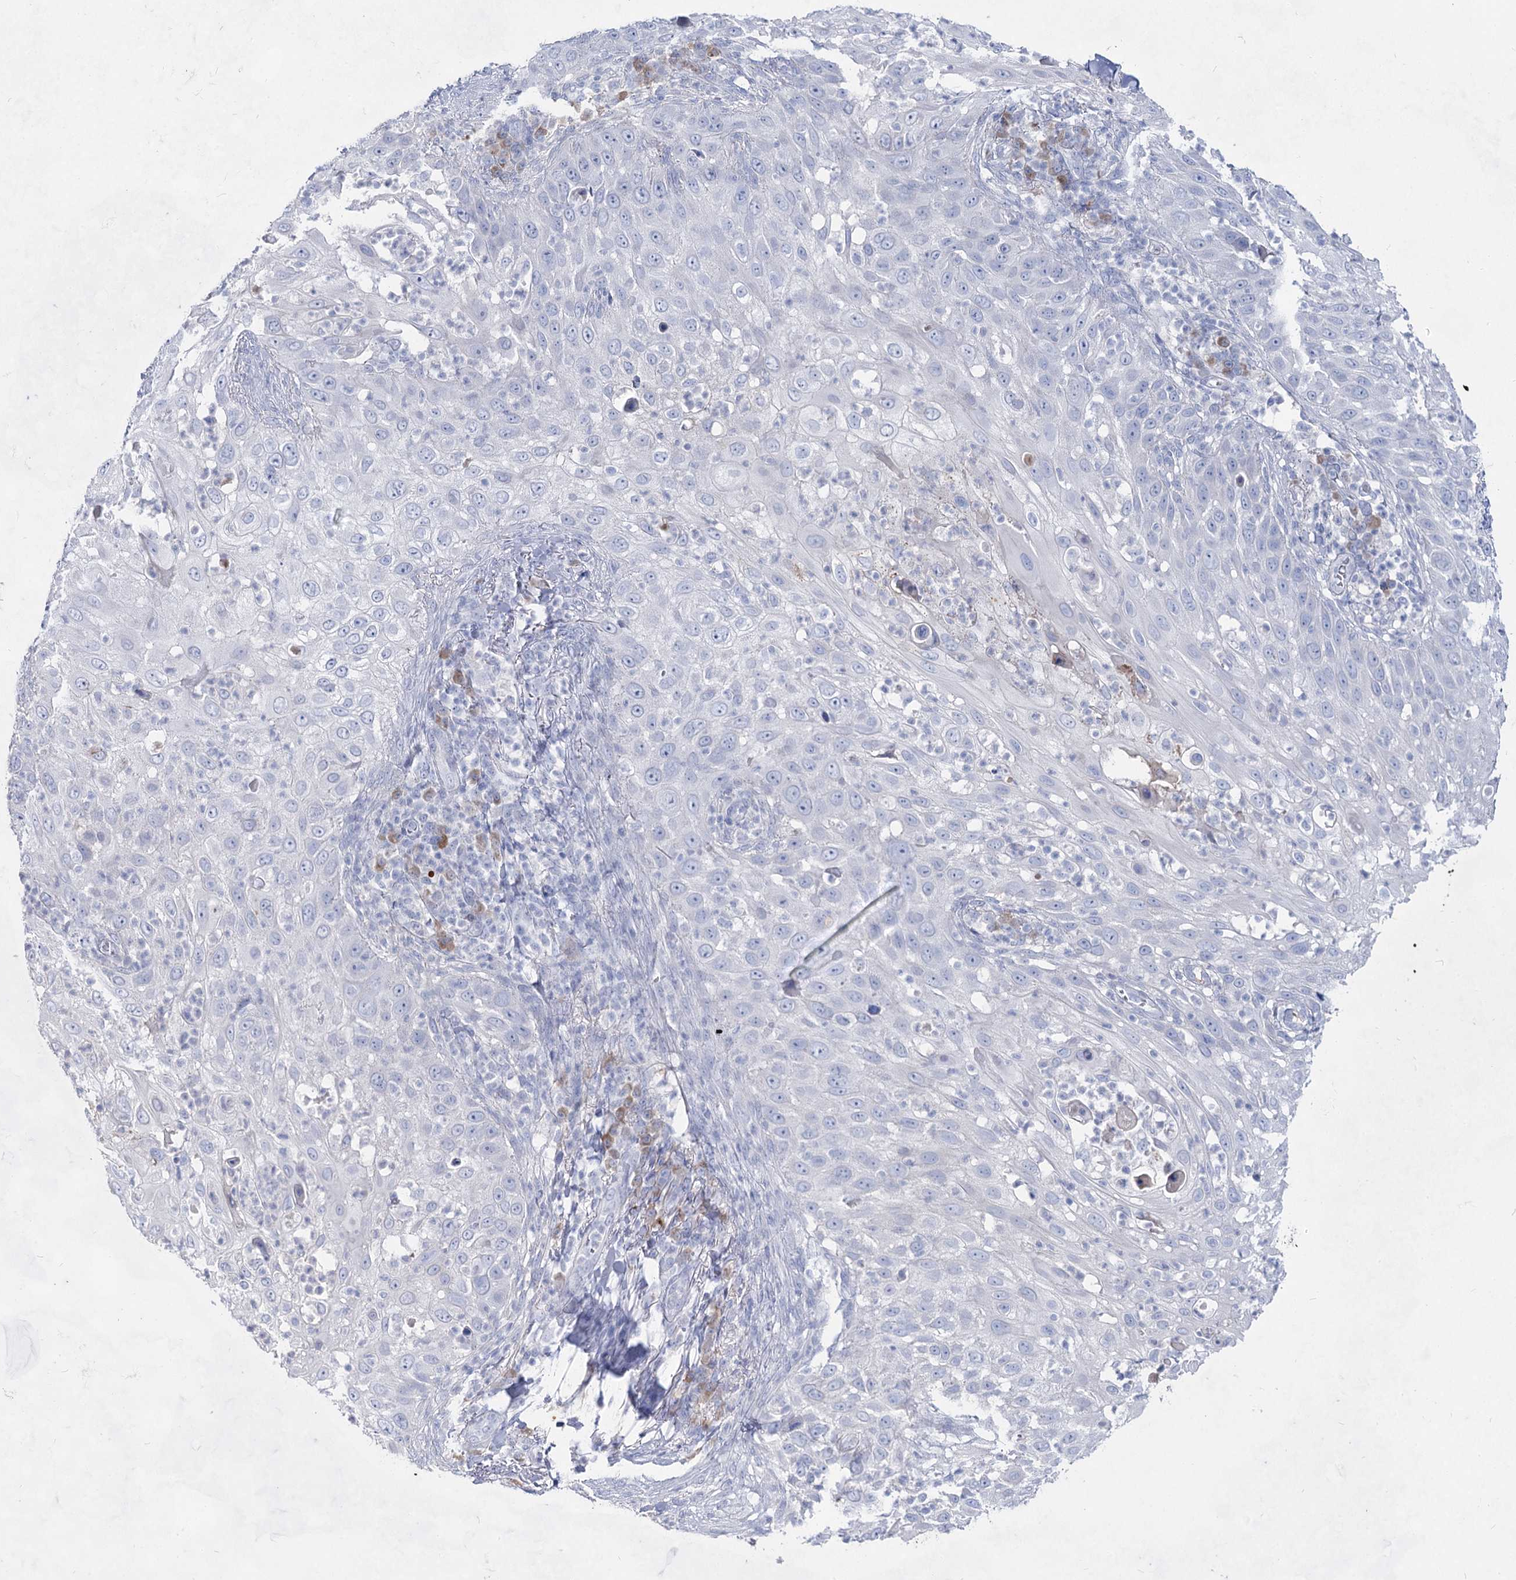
{"staining": {"intensity": "negative", "quantity": "none", "location": "none"}, "tissue": "skin cancer", "cell_type": "Tumor cells", "image_type": "cancer", "snomed": [{"axis": "morphology", "description": "Squamous cell carcinoma, NOS"}, {"axis": "topography", "description": "Skin"}], "caption": "Protein analysis of skin squamous cell carcinoma demonstrates no significant staining in tumor cells.", "gene": "ACRV1", "patient": {"sex": "female", "age": 44}}